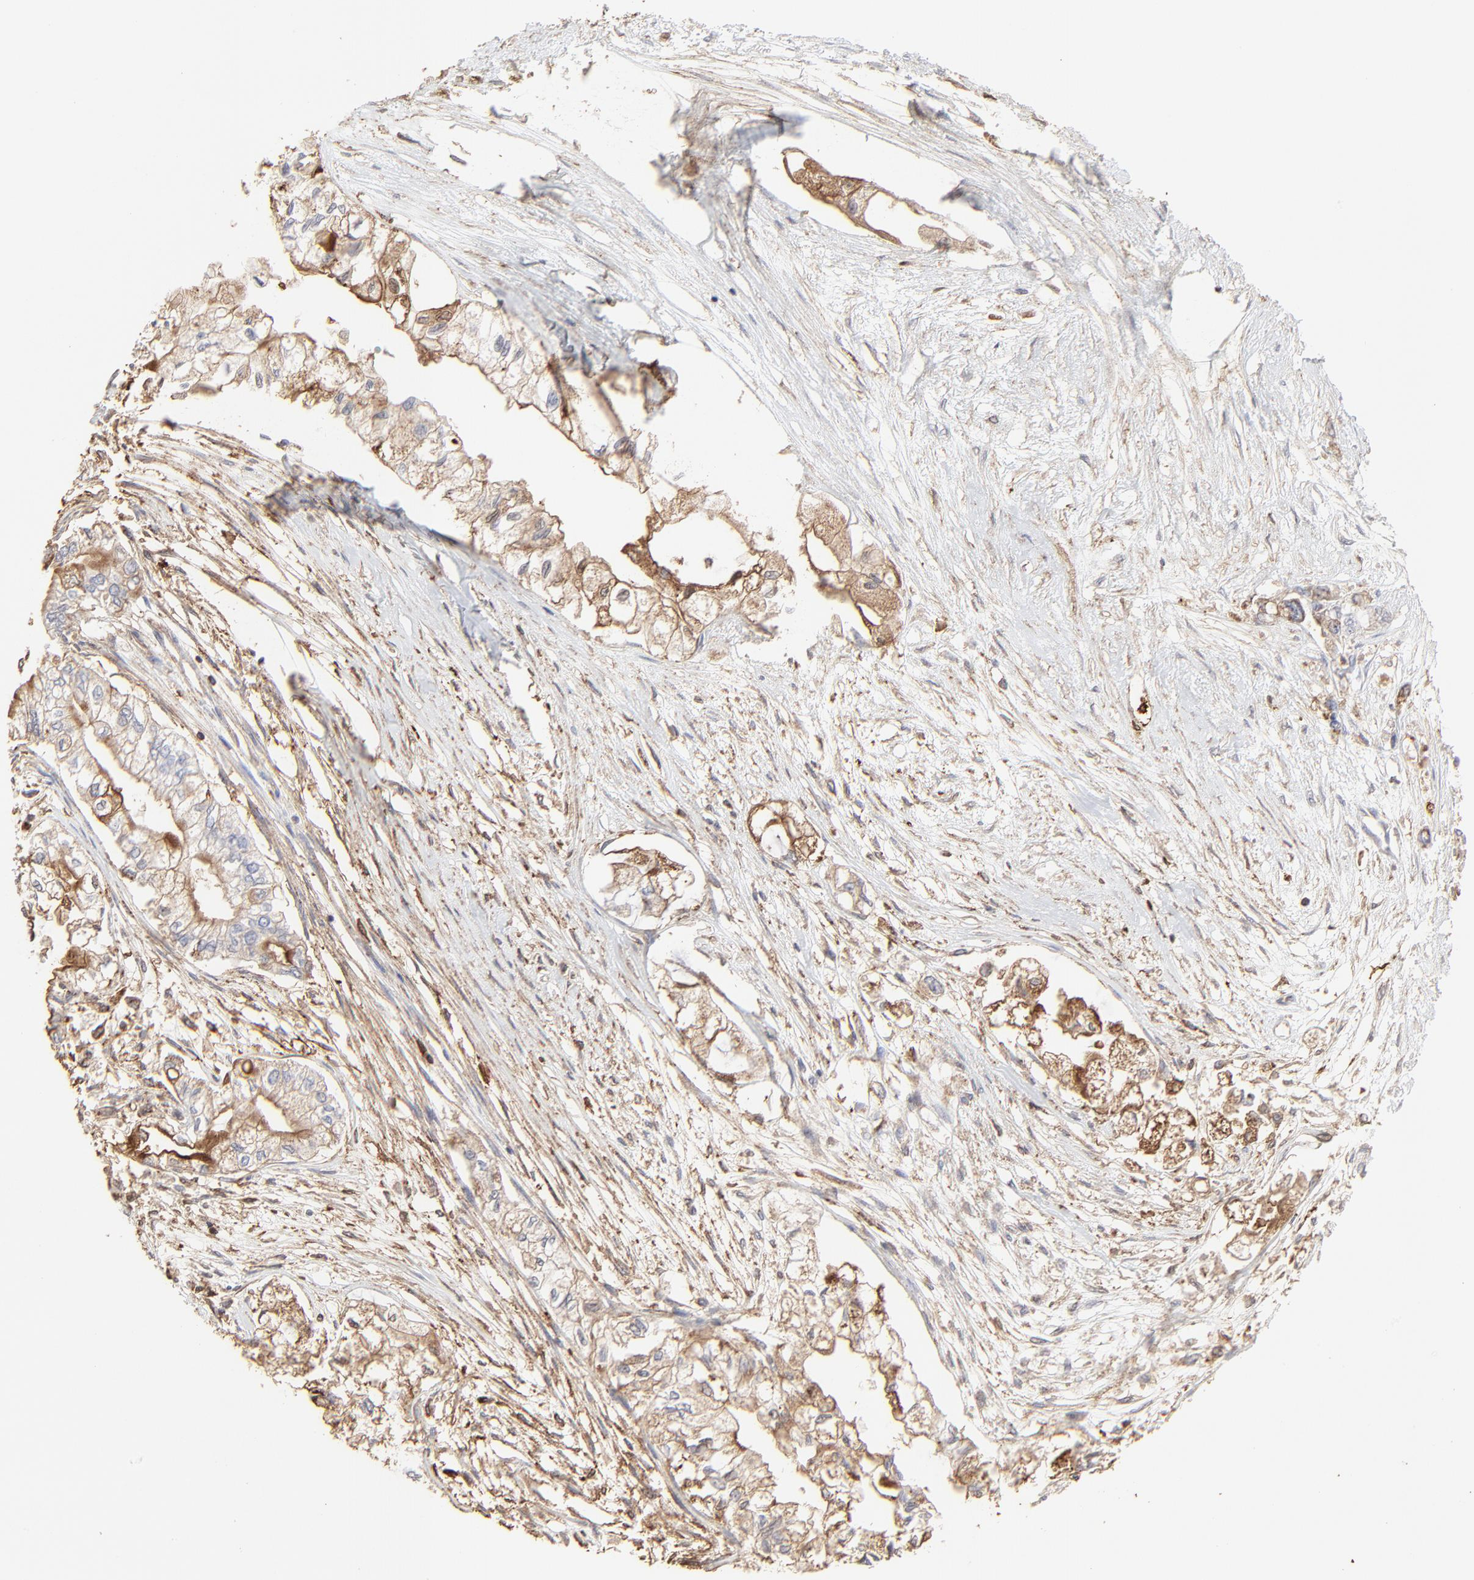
{"staining": {"intensity": "weak", "quantity": ">75%", "location": "cytoplasmic/membranous"}, "tissue": "pancreatic cancer", "cell_type": "Tumor cells", "image_type": "cancer", "snomed": [{"axis": "morphology", "description": "Adenocarcinoma, NOS"}, {"axis": "topography", "description": "Pancreas"}], "caption": "Pancreatic adenocarcinoma was stained to show a protein in brown. There is low levels of weak cytoplasmic/membranous expression in approximately >75% of tumor cells.", "gene": "SLC6A14", "patient": {"sex": "male", "age": 79}}